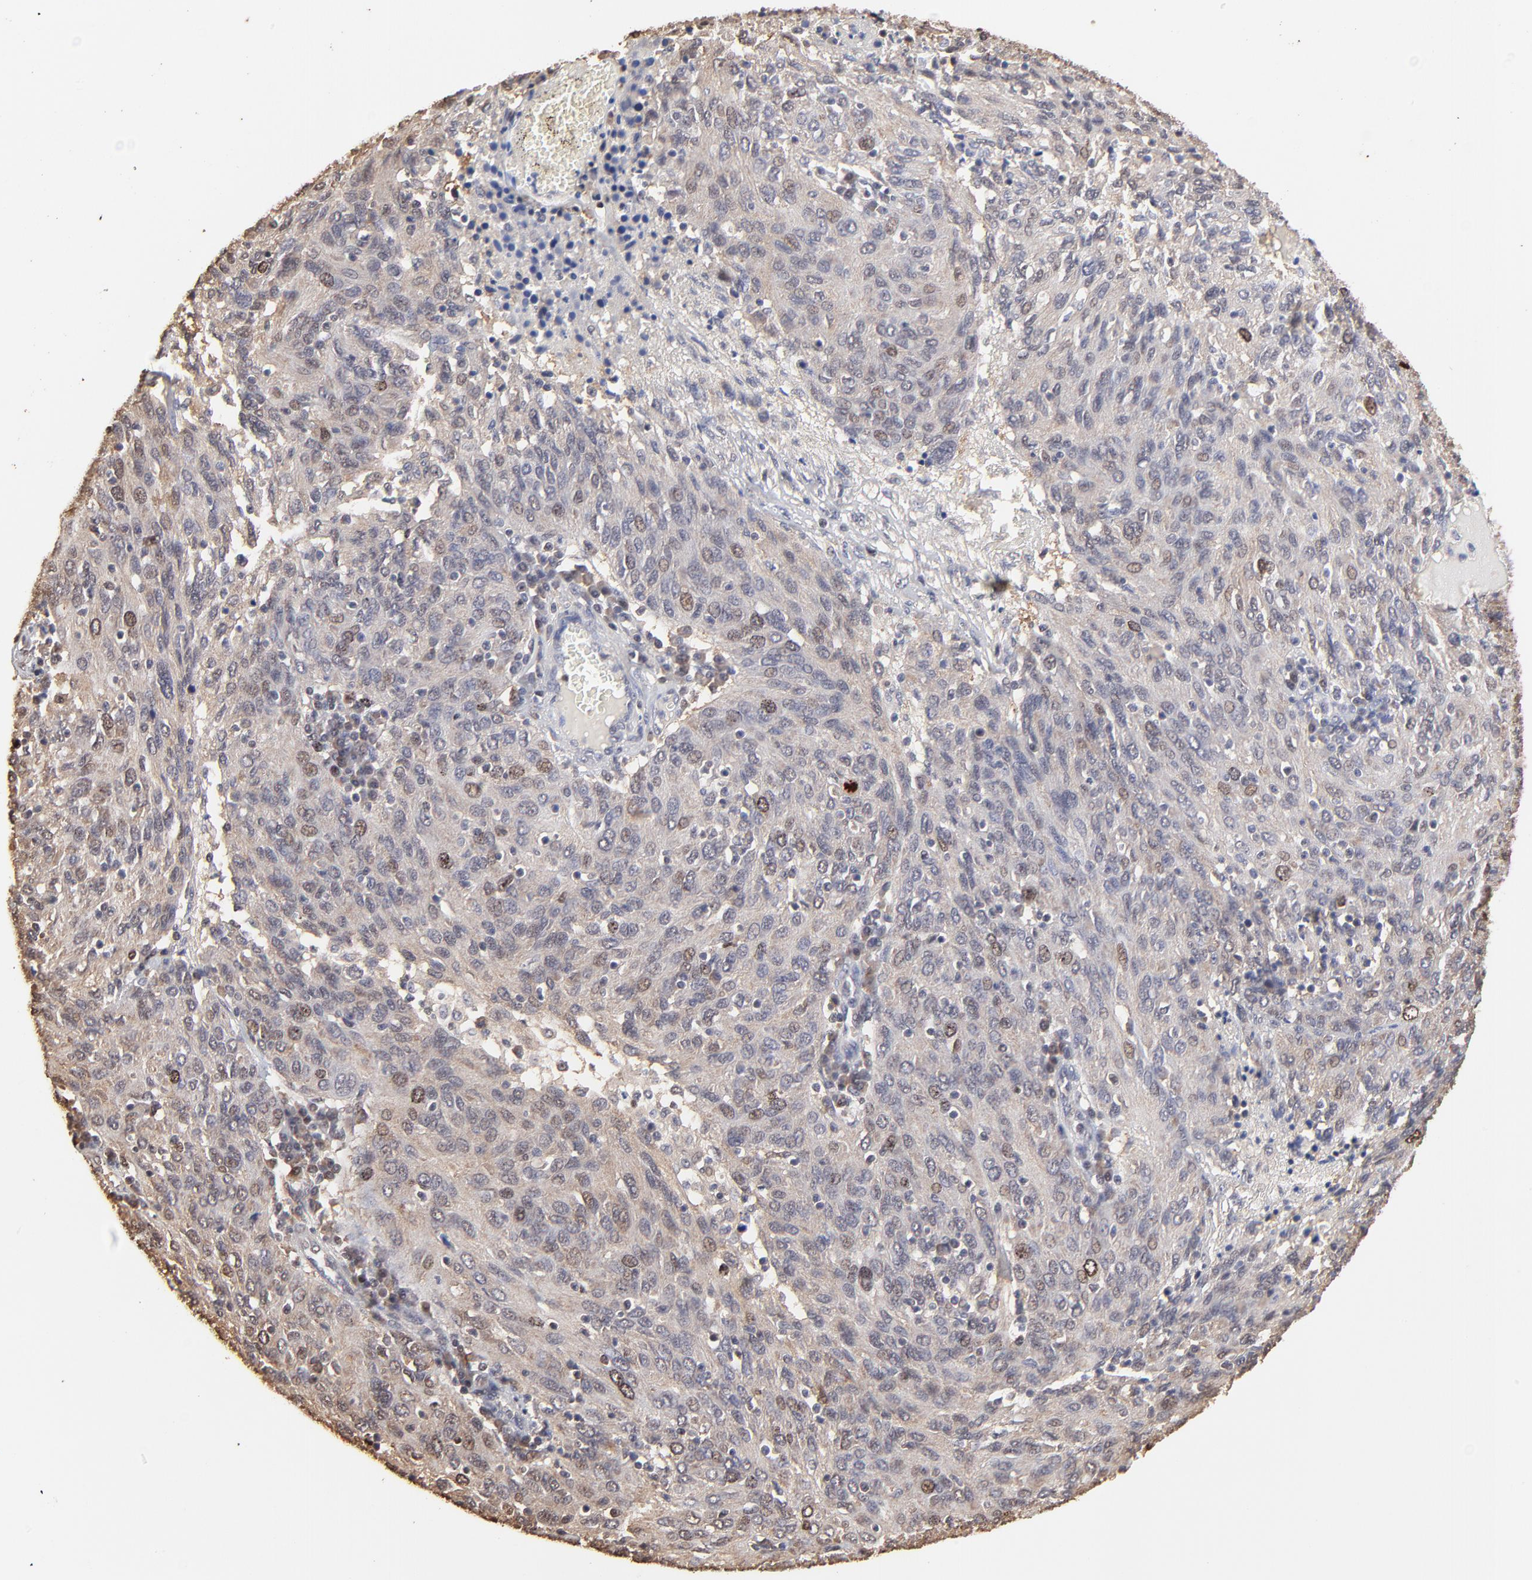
{"staining": {"intensity": "moderate", "quantity": "<25%", "location": "nuclear"}, "tissue": "ovarian cancer", "cell_type": "Tumor cells", "image_type": "cancer", "snomed": [{"axis": "morphology", "description": "Carcinoma, endometroid"}, {"axis": "topography", "description": "Ovary"}], "caption": "IHC histopathology image of ovarian cancer (endometroid carcinoma) stained for a protein (brown), which displays low levels of moderate nuclear positivity in approximately <25% of tumor cells.", "gene": "BIRC5", "patient": {"sex": "female", "age": 50}}